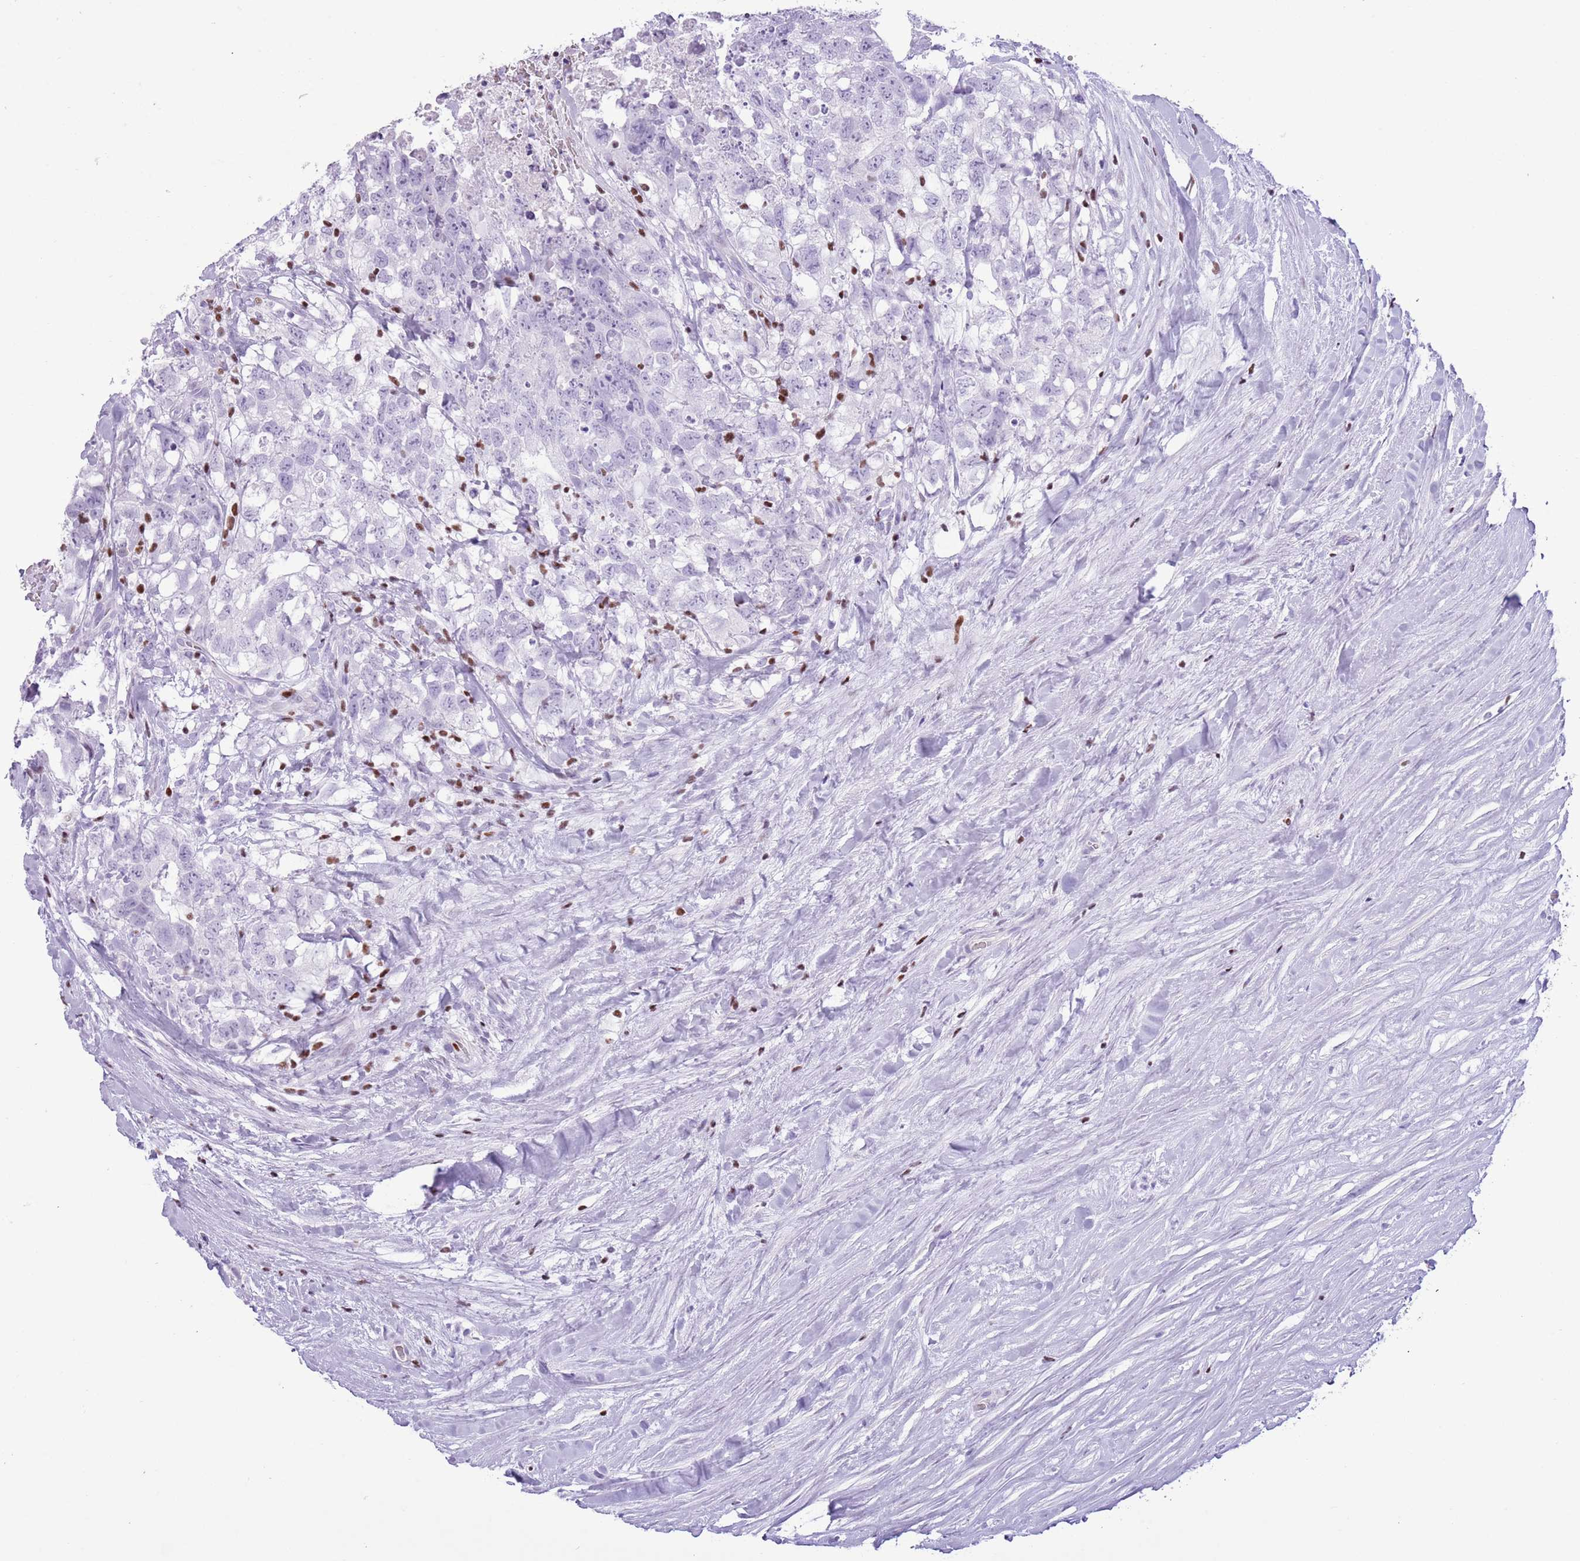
{"staining": {"intensity": "negative", "quantity": "none", "location": "none"}, "tissue": "testis cancer", "cell_type": "Tumor cells", "image_type": "cancer", "snomed": [{"axis": "morphology", "description": "Seminoma, NOS"}, {"axis": "morphology", "description": "Carcinoma, Embryonal, NOS"}, {"axis": "topography", "description": "Testis"}], "caption": "The immunohistochemistry image has no significant staining in tumor cells of embryonal carcinoma (testis) tissue.", "gene": "BCL11B", "patient": {"sex": "male", "age": 29}}